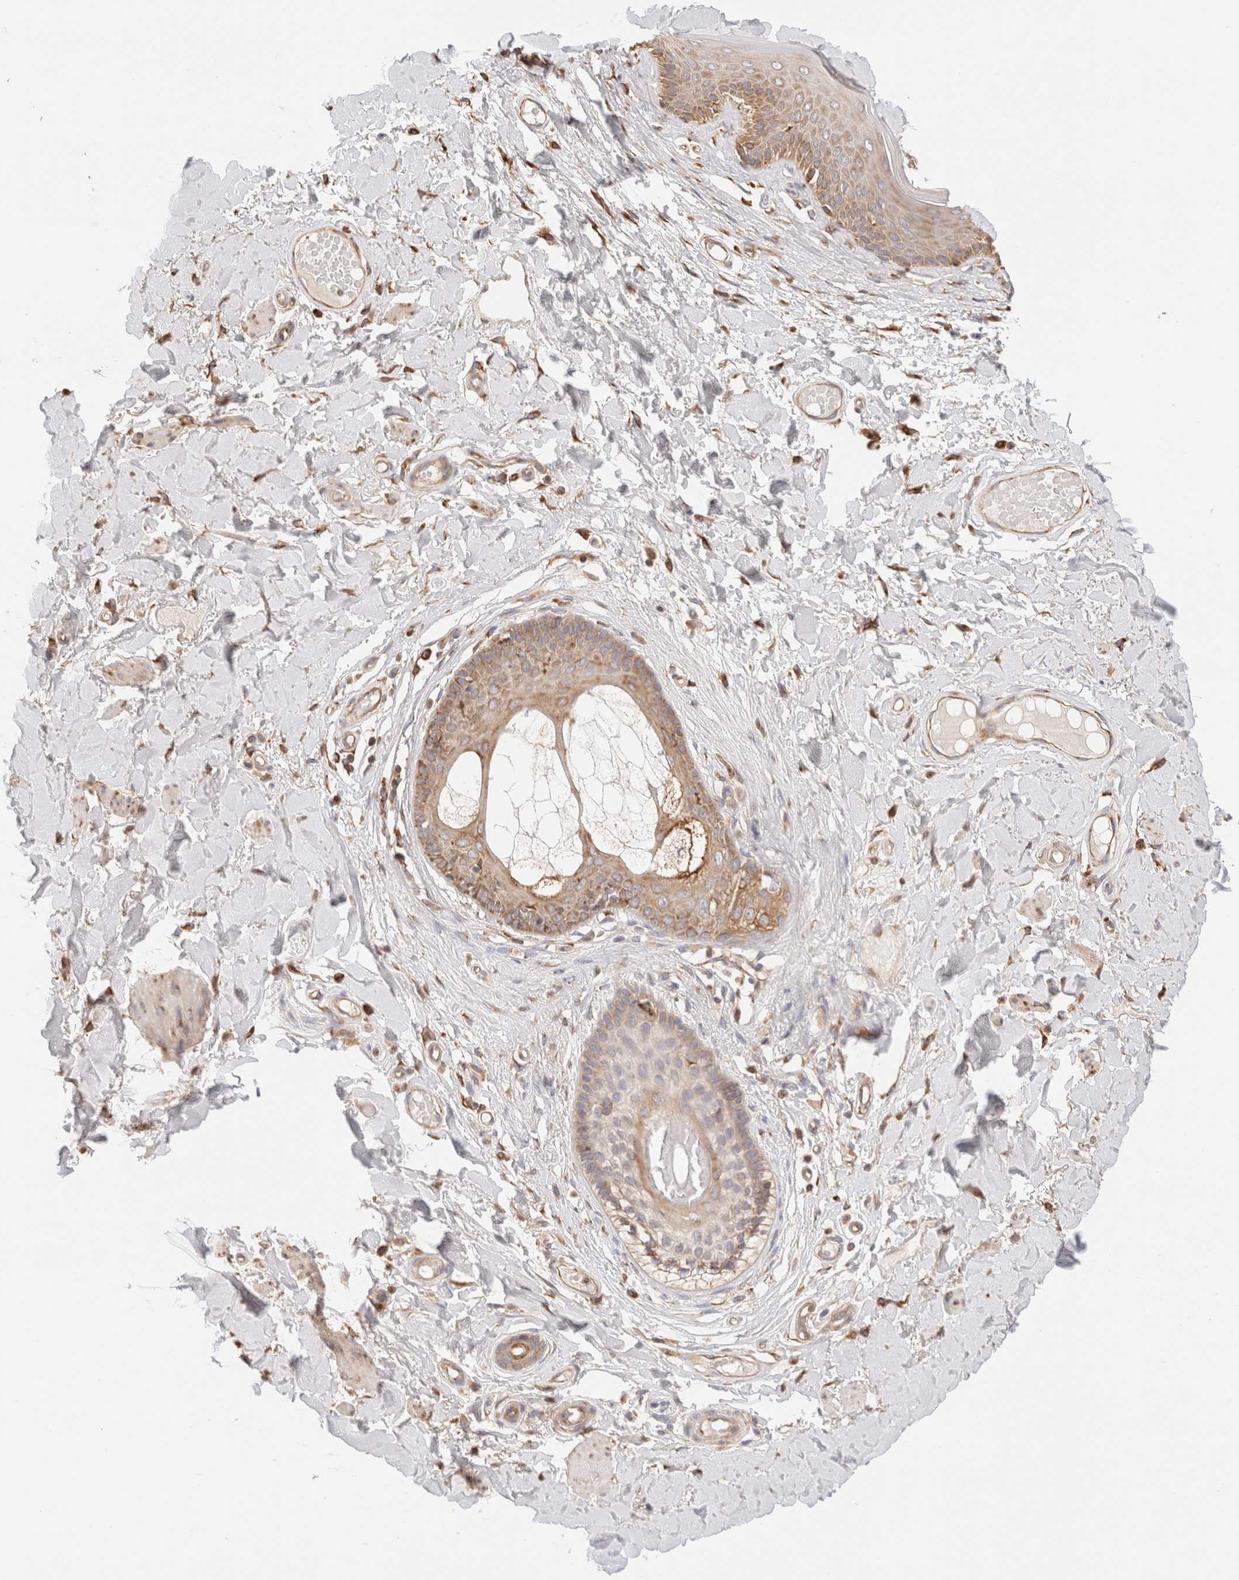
{"staining": {"intensity": "moderate", "quantity": ">75%", "location": "cytoplasmic/membranous"}, "tissue": "skin", "cell_type": "Epidermal cells", "image_type": "normal", "snomed": [{"axis": "morphology", "description": "Normal tissue, NOS"}, {"axis": "topography", "description": "Vulva"}], "caption": "IHC image of normal skin: skin stained using immunohistochemistry exhibits medium levels of moderate protein expression localized specifically in the cytoplasmic/membranous of epidermal cells, appearing as a cytoplasmic/membranous brown color.", "gene": "FER", "patient": {"sex": "female", "age": 73}}